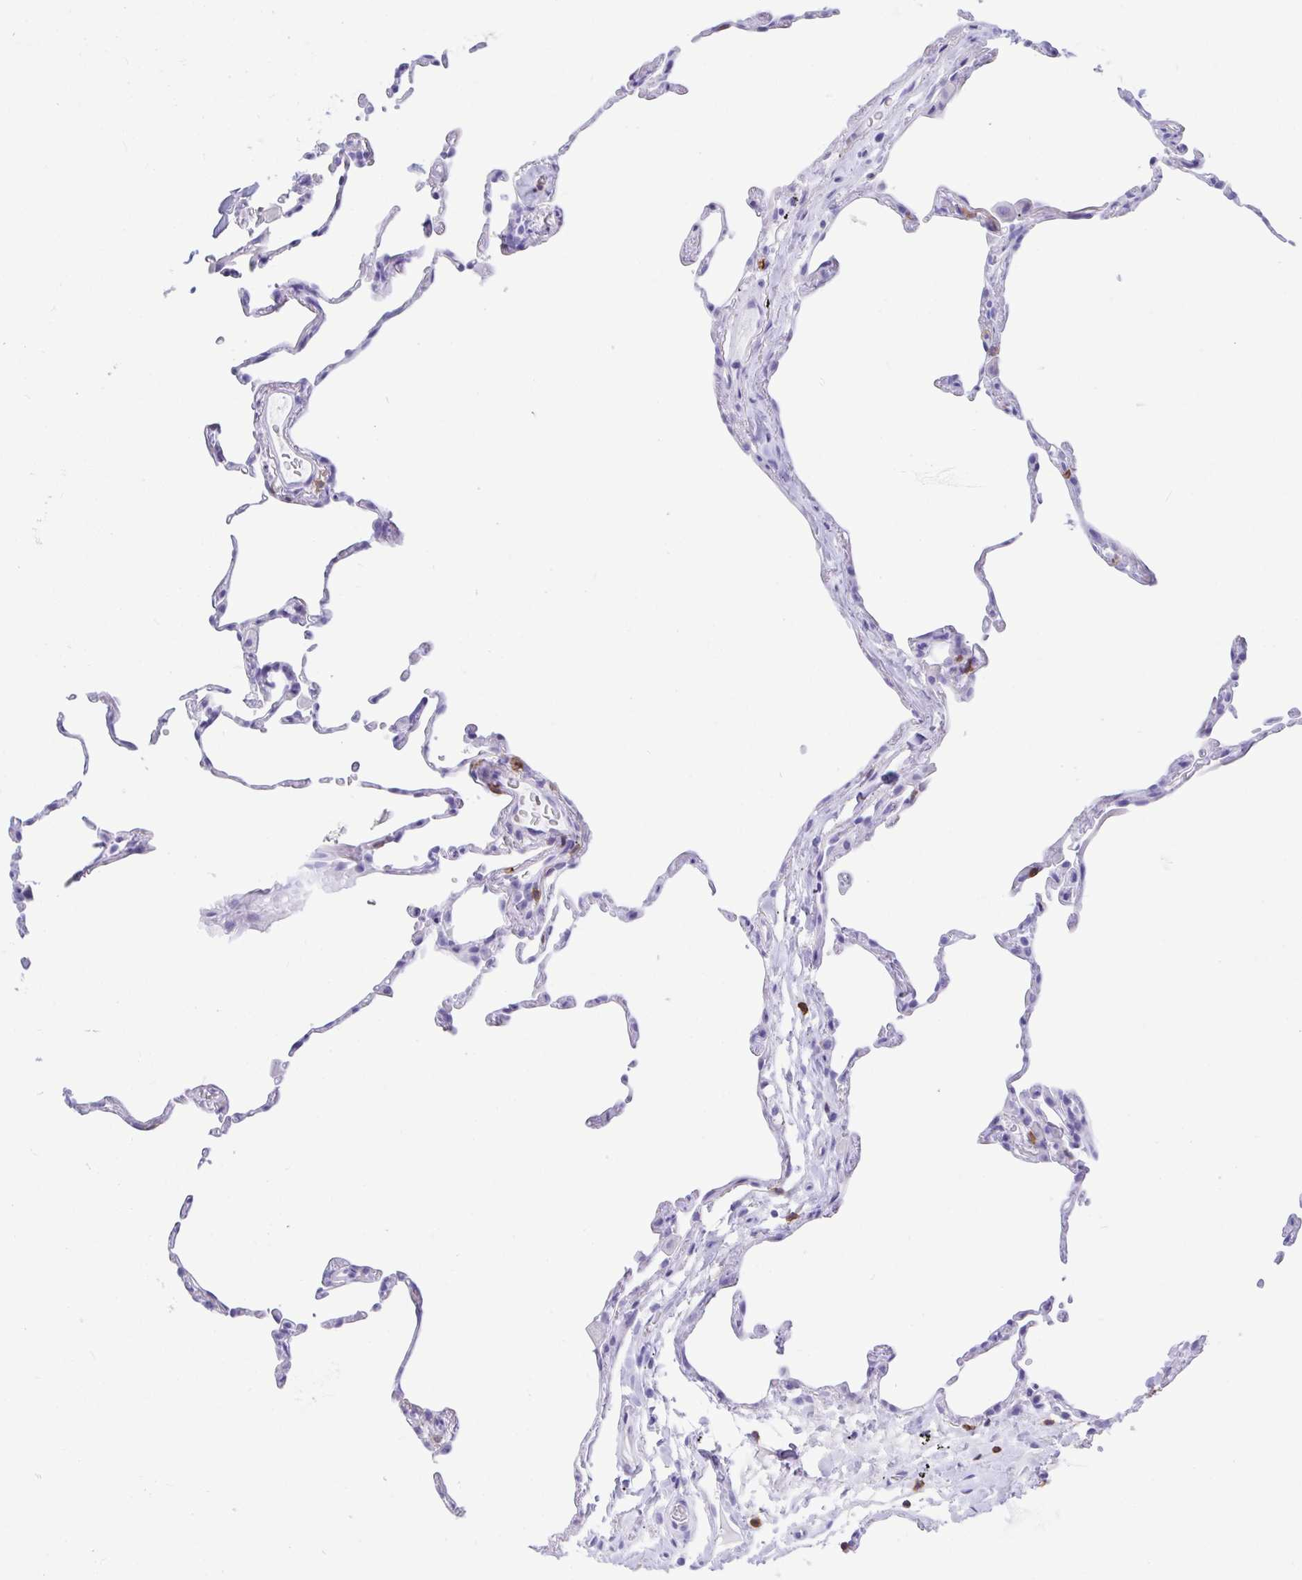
{"staining": {"intensity": "moderate", "quantity": "<25%", "location": "cytoplasmic/membranous"}, "tissue": "lung", "cell_type": "Alveolar cells", "image_type": "normal", "snomed": [{"axis": "morphology", "description": "Normal tissue, NOS"}, {"axis": "topography", "description": "Lung"}], "caption": "The photomicrograph shows staining of benign lung, revealing moderate cytoplasmic/membranous protein positivity (brown color) within alveolar cells.", "gene": "CD5", "patient": {"sex": "female", "age": 57}}